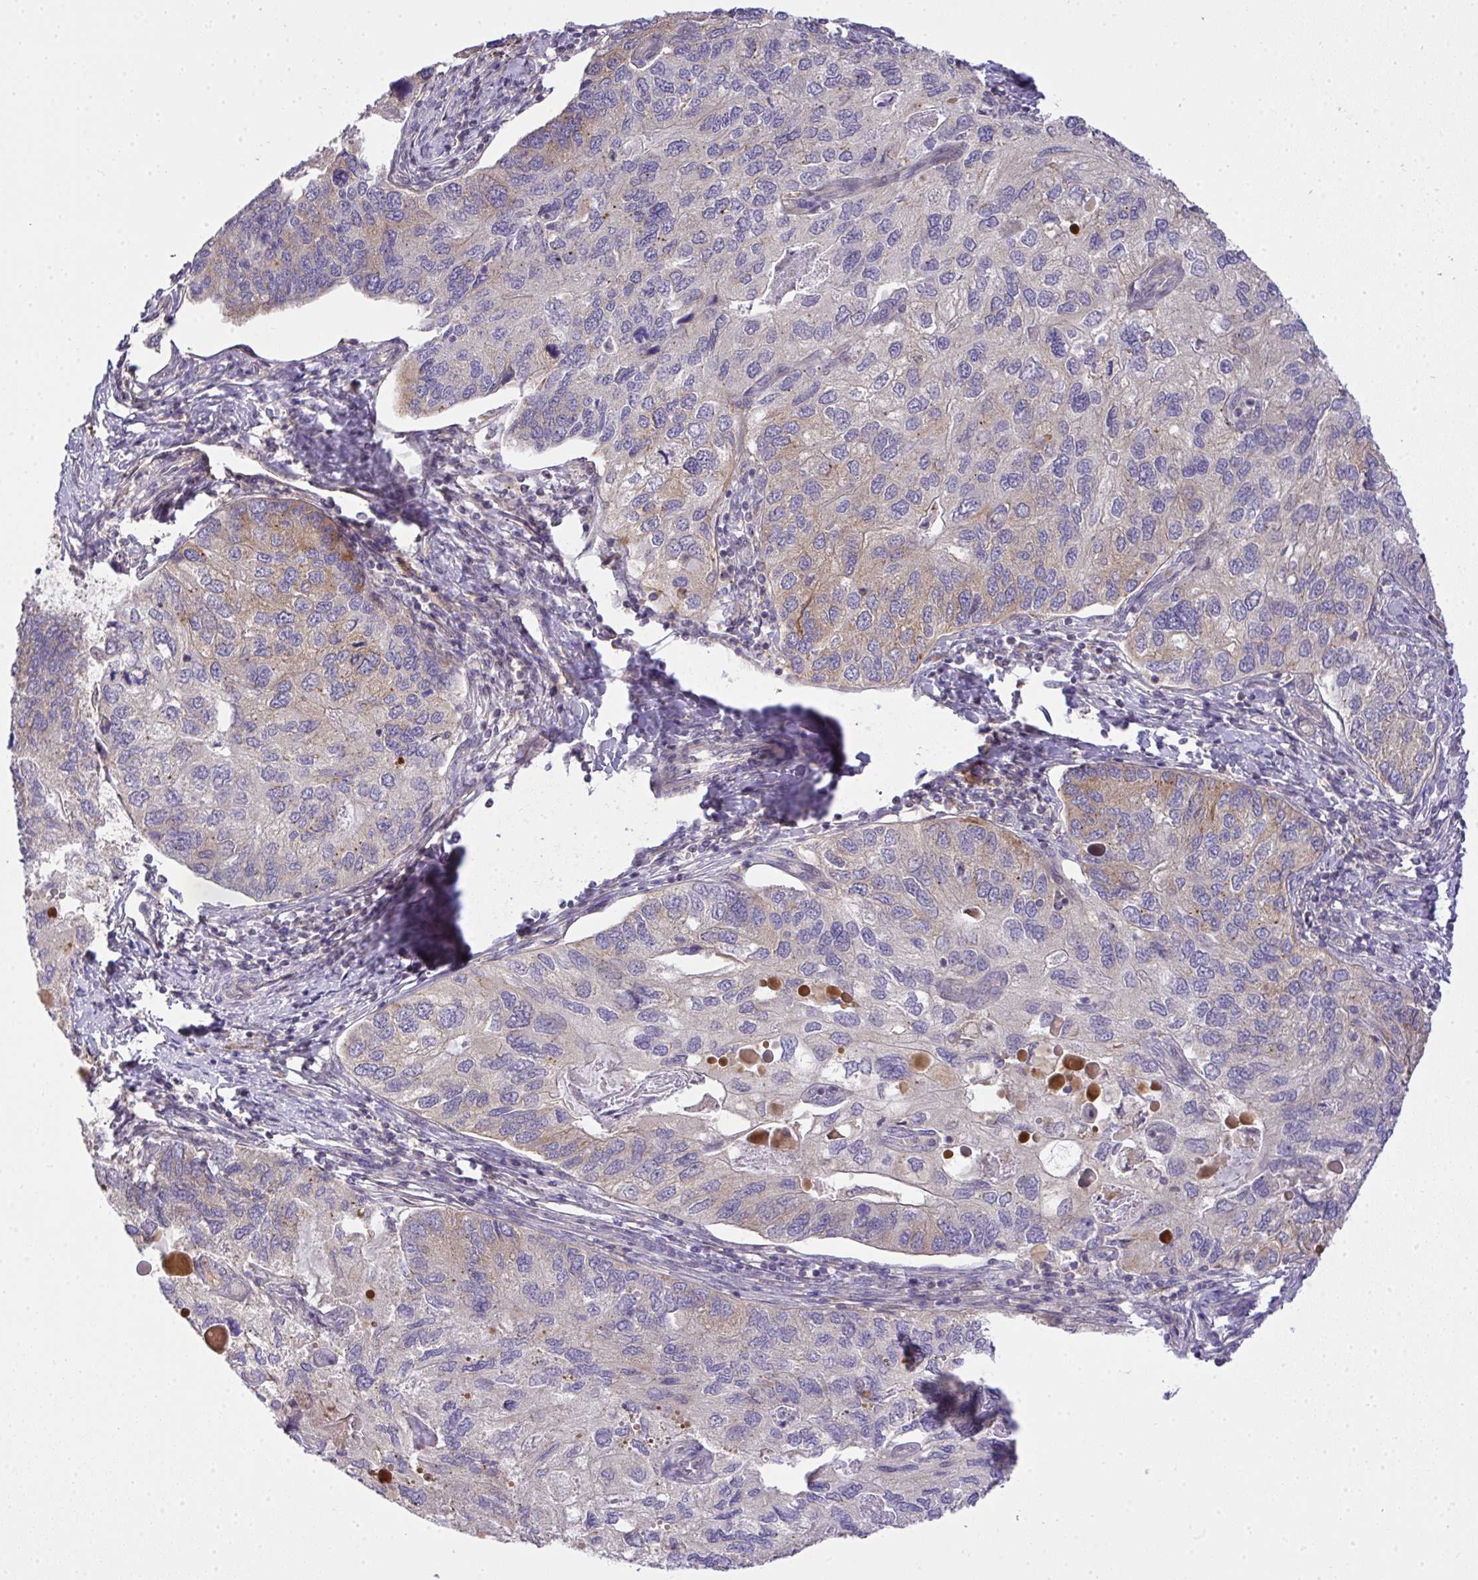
{"staining": {"intensity": "weak", "quantity": "<25%", "location": "cytoplasmic/membranous"}, "tissue": "endometrial cancer", "cell_type": "Tumor cells", "image_type": "cancer", "snomed": [{"axis": "morphology", "description": "Carcinoma, NOS"}, {"axis": "topography", "description": "Uterus"}], "caption": "DAB immunohistochemical staining of endometrial cancer displays no significant staining in tumor cells. Brightfield microscopy of immunohistochemistry (IHC) stained with DAB (3,3'-diaminobenzidine) (brown) and hematoxylin (blue), captured at high magnification.", "gene": "SLC9A6", "patient": {"sex": "female", "age": 76}}